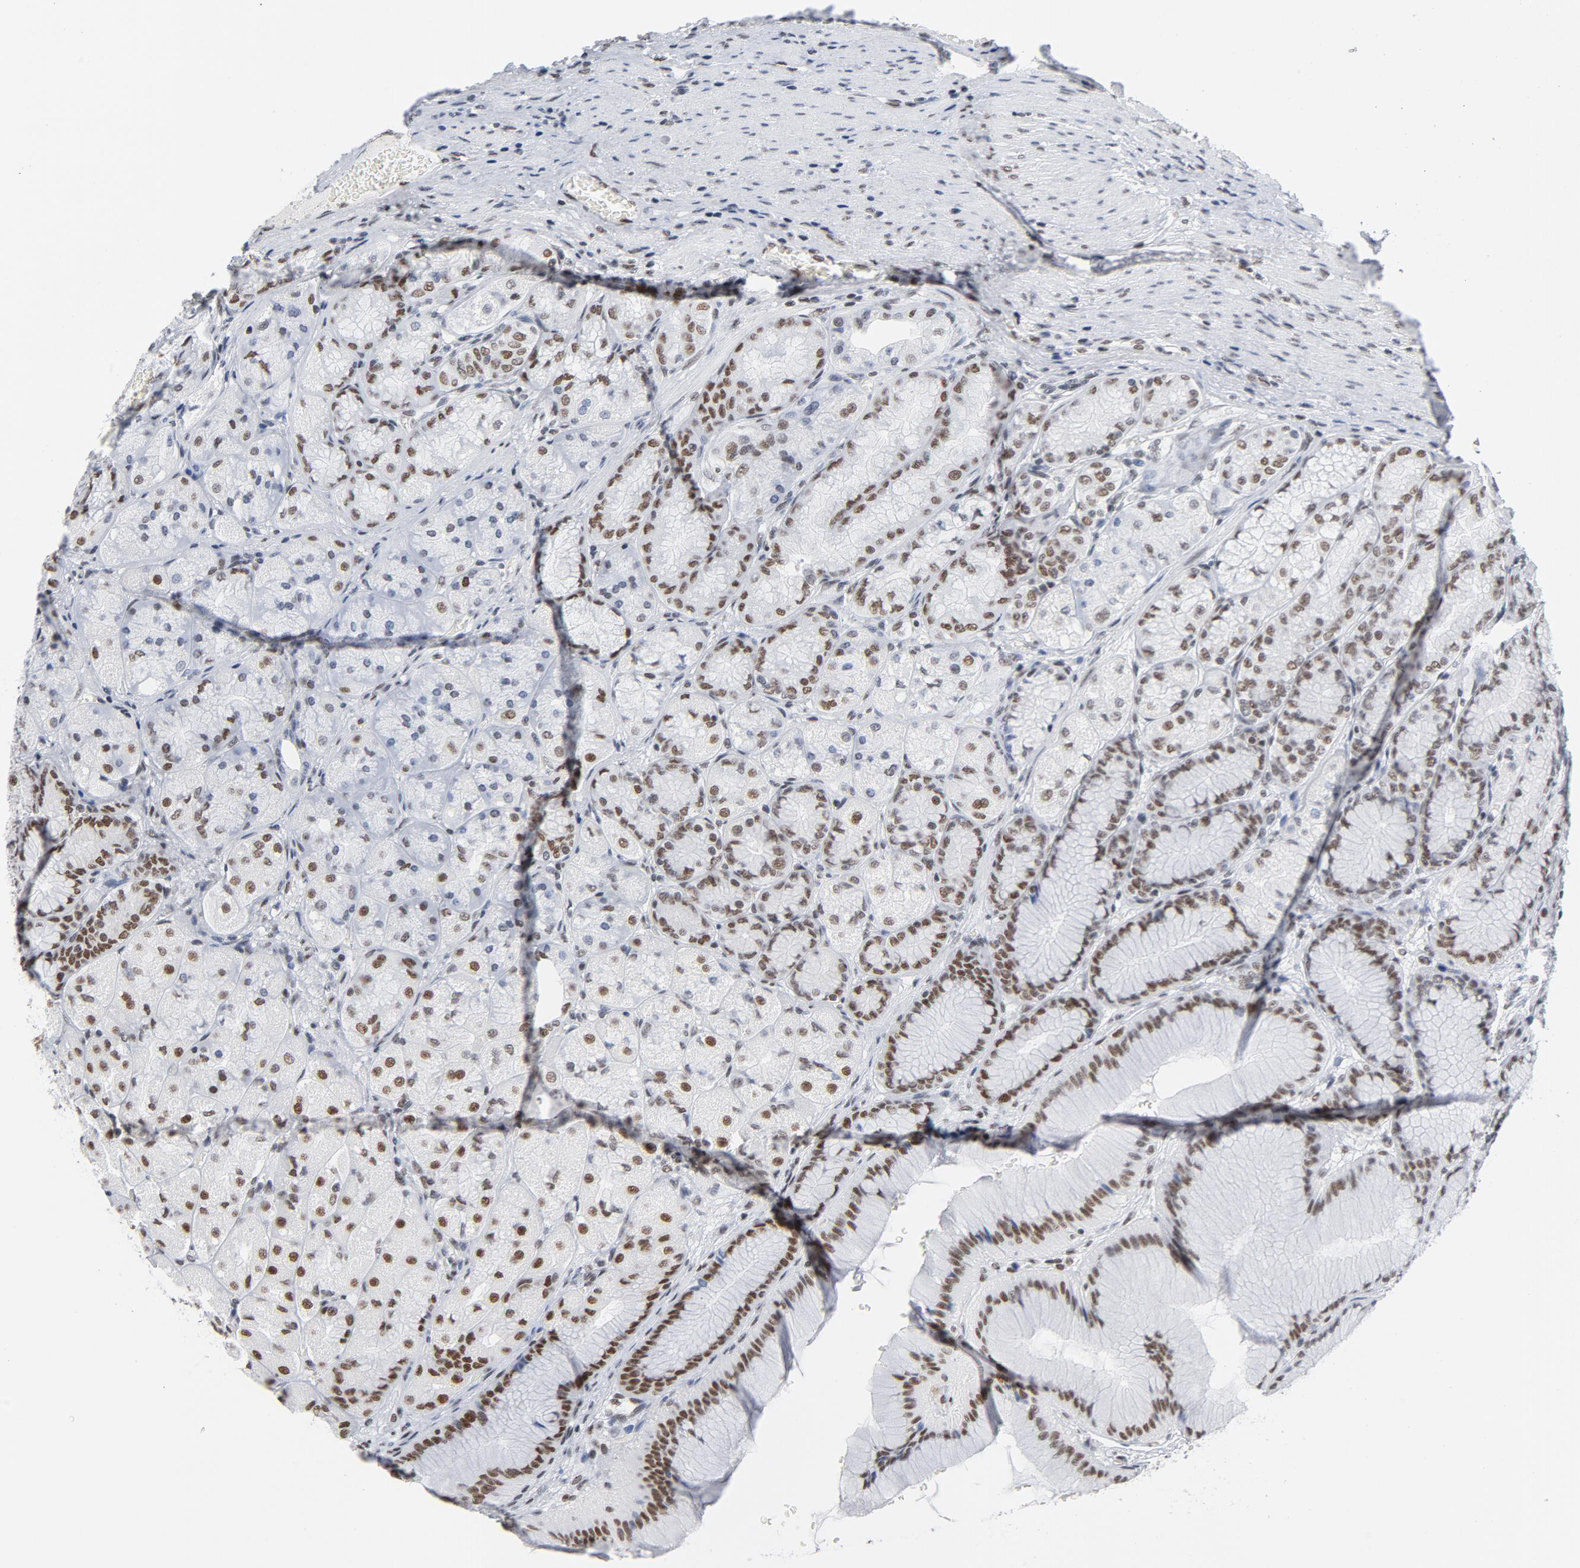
{"staining": {"intensity": "moderate", "quantity": "25%-75%", "location": "nuclear"}, "tissue": "stomach", "cell_type": "Glandular cells", "image_type": "normal", "snomed": [{"axis": "morphology", "description": "Normal tissue, NOS"}, {"axis": "morphology", "description": "Adenocarcinoma, NOS"}, {"axis": "topography", "description": "Stomach"}, {"axis": "topography", "description": "Stomach, lower"}], "caption": "About 25%-75% of glandular cells in normal human stomach display moderate nuclear protein positivity as visualized by brown immunohistochemical staining.", "gene": "CSTF2", "patient": {"sex": "female", "age": 65}}